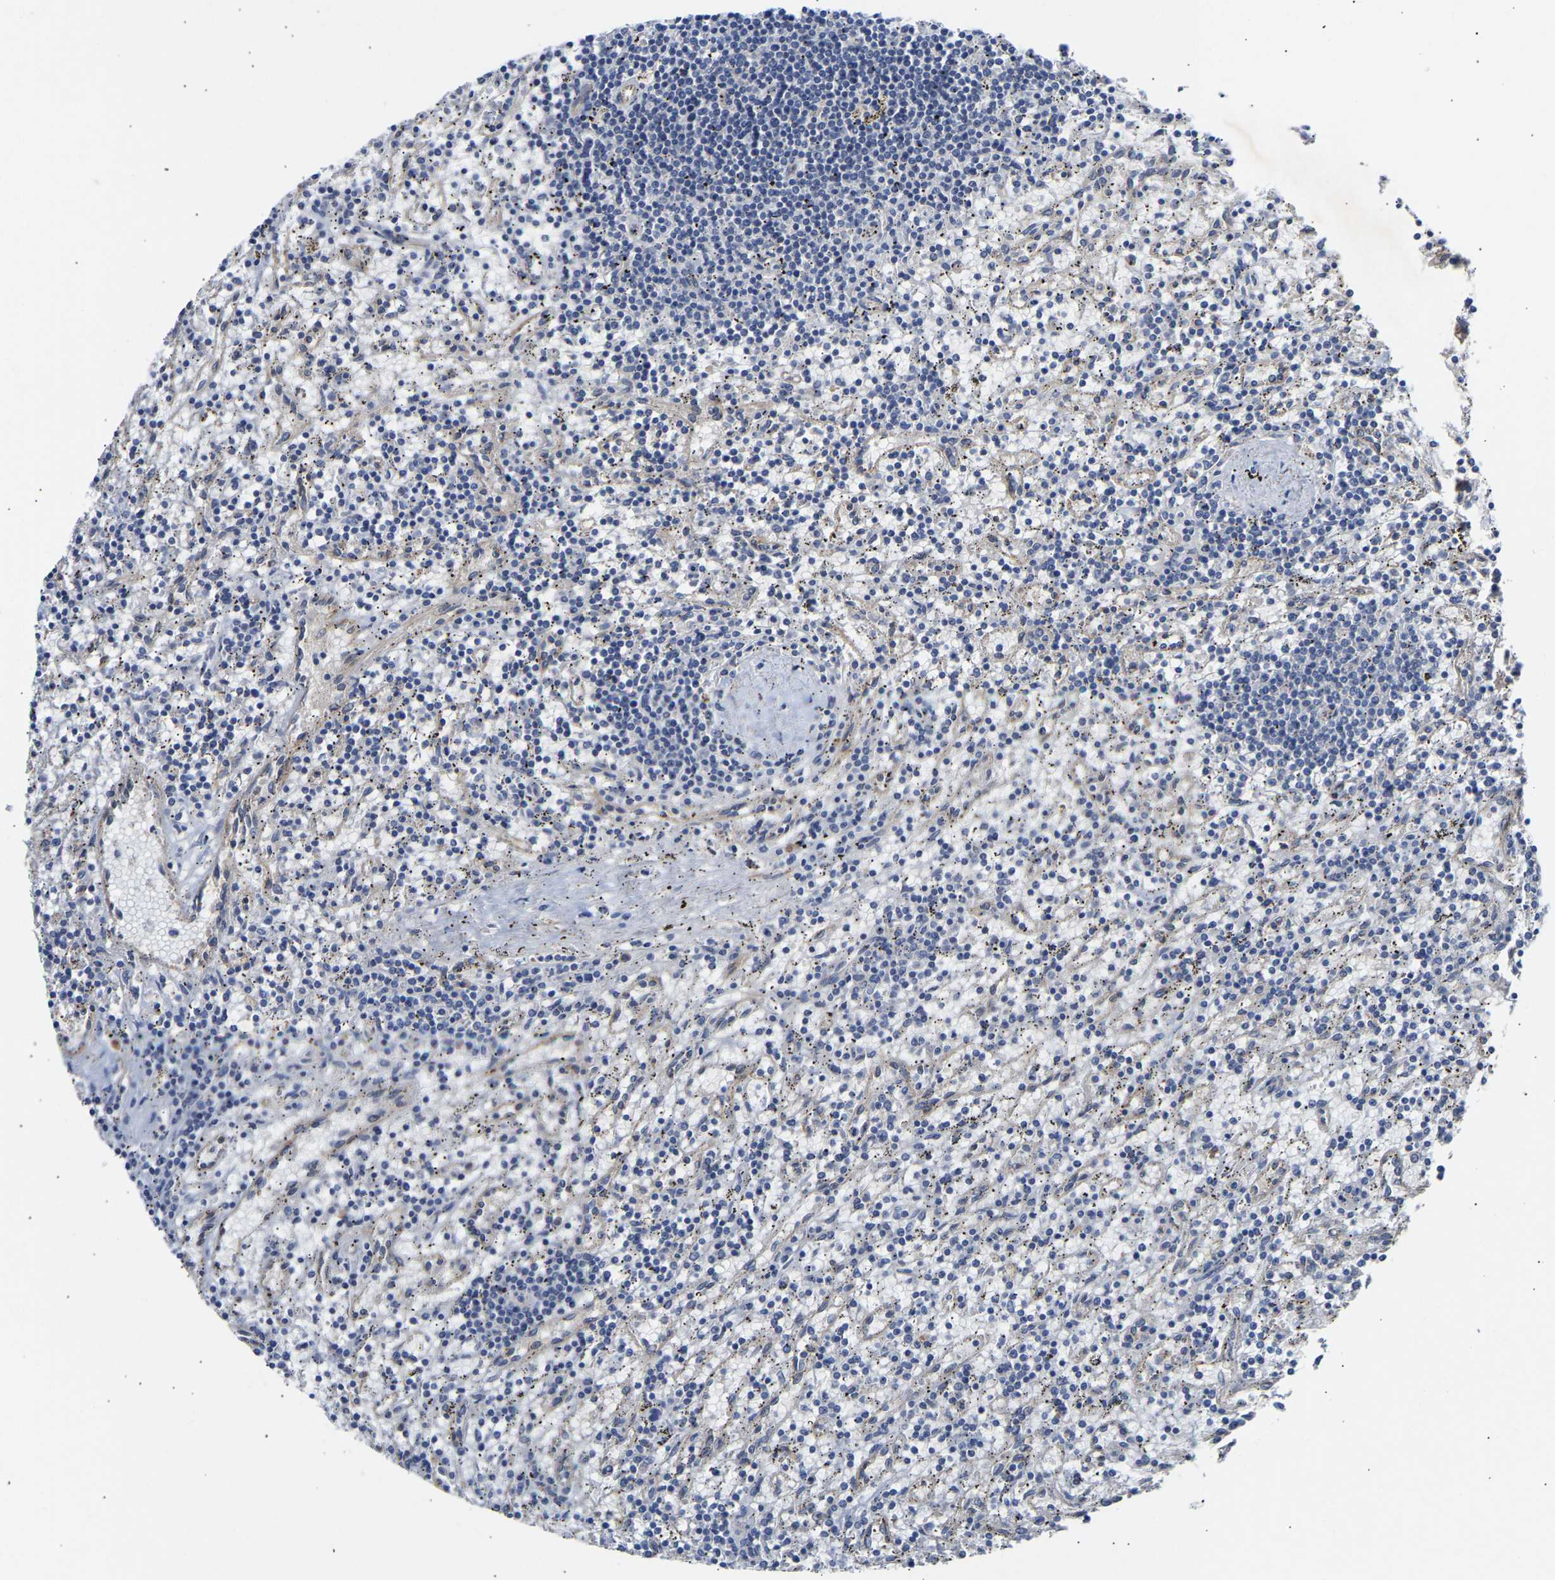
{"staining": {"intensity": "negative", "quantity": "none", "location": "none"}, "tissue": "lymphoma", "cell_type": "Tumor cells", "image_type": "cancer", "snomed": [{"axis": "morphology", "description": "Malignant lymphoma, non-Hodgkin's type, Low grade"}, {"axis": "topography", "description": "Spleen"}], "caption": "Immunohistochemistry histopathology image of neoplastic tissue: malignant lymphoma, non-Hodgkin's type (low-grade) stained with DAB (3,3'-diaminobenzidine) reveals no significant protein staining in tumor cells.", "gene": "KASH5", "patient": {"sex": "male", "age": 76}}